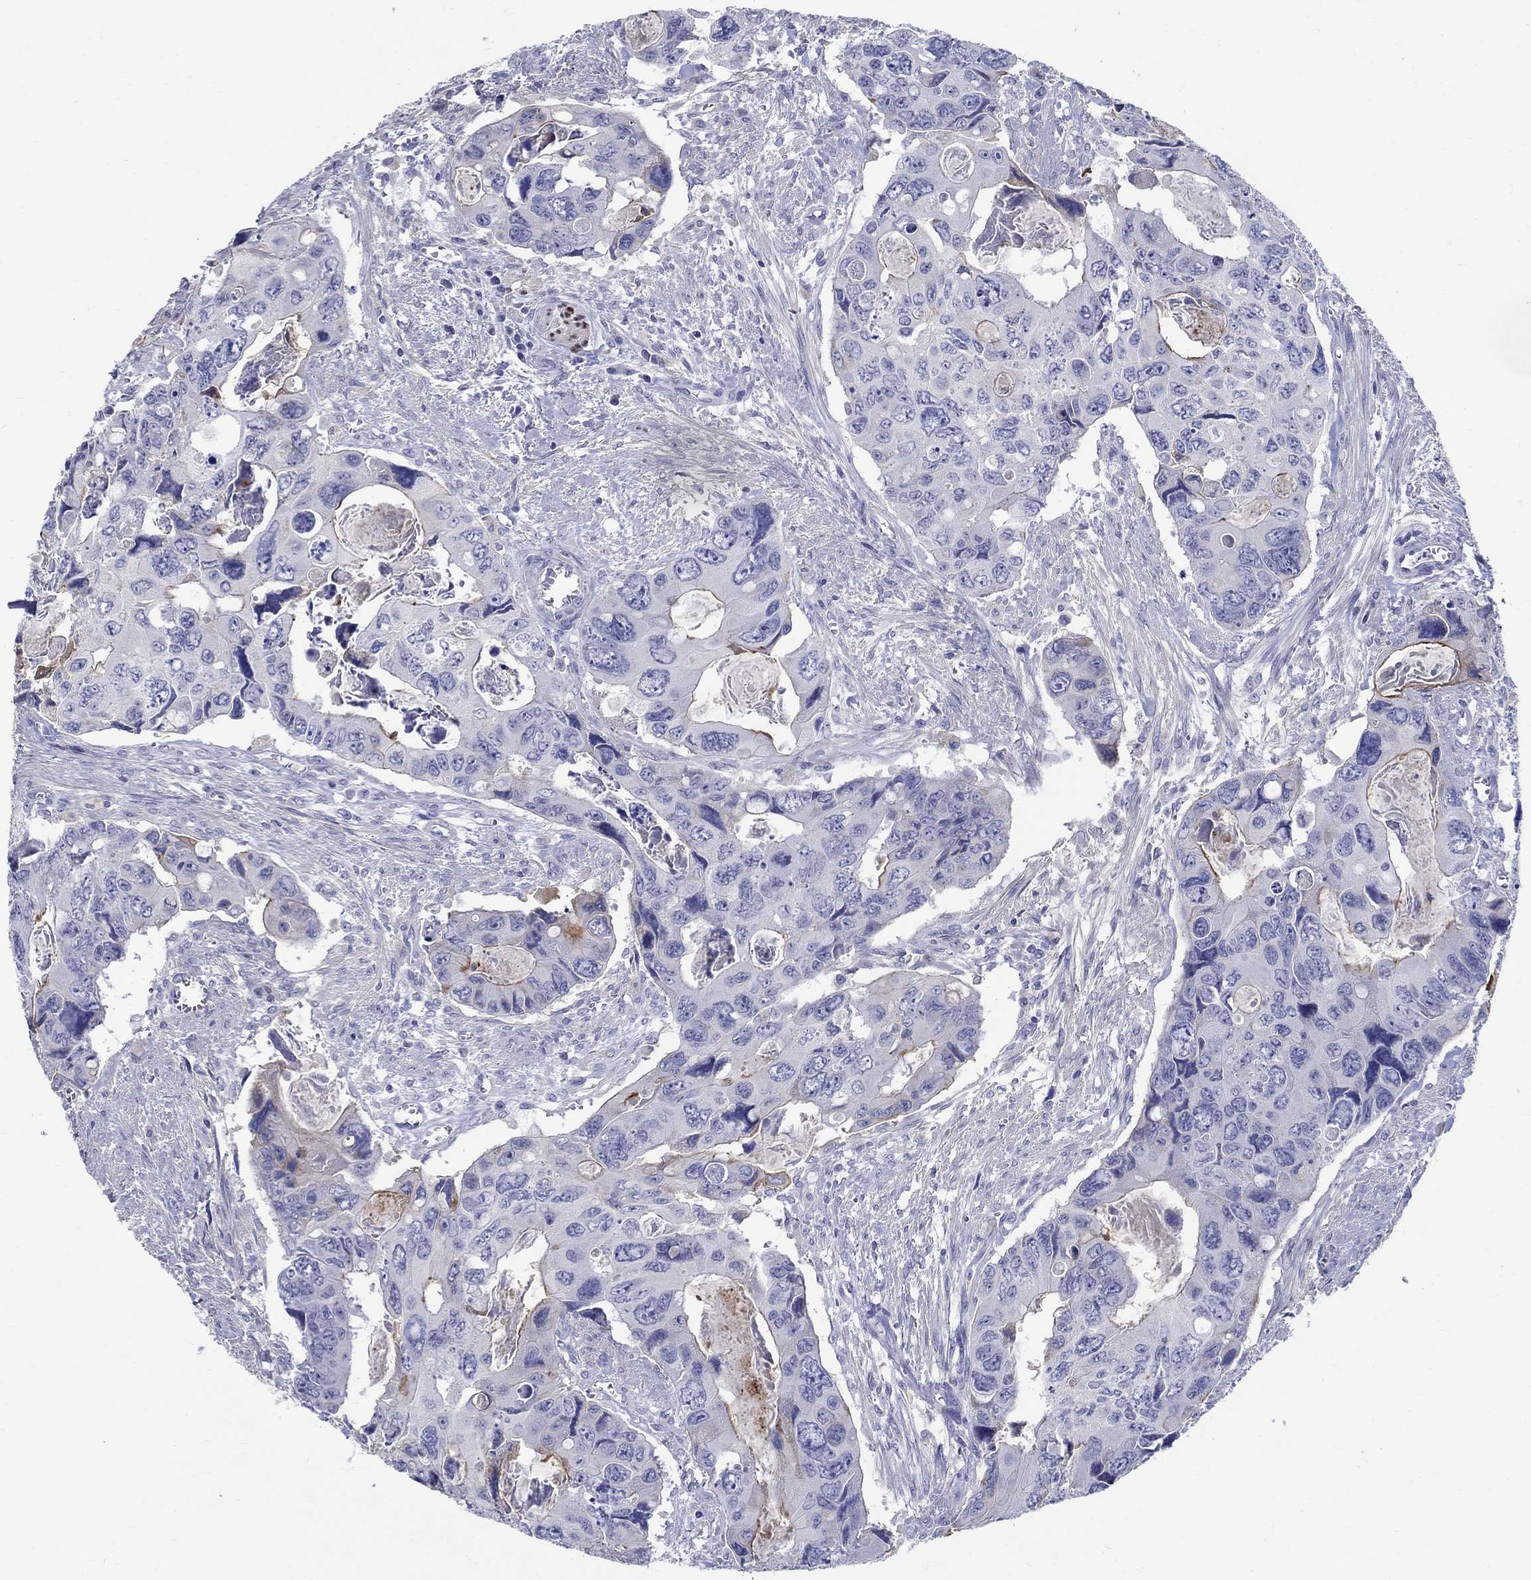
{"staining": {"intensity": "moderate", "quantity": "<25%", "location": "cytoplasmic/membranous"}, "tissue": "colorectal cancer", "cell_type": "Tumor cells", "image_type": "cancer", "snomed": [{"axis": "morphology", "description": "Adenocarcinoma, NOS"}, {"axis": "topography", "description": "Rectum"}], "caption": "The immunohistochemical stain highlights moderate cytoplasmic/membranous expression in tumor cells of colorectal cancer (adenocarcinoma) tissue.", "gene": "SOX2", "patient": {"sex": "male", "age": 62}}